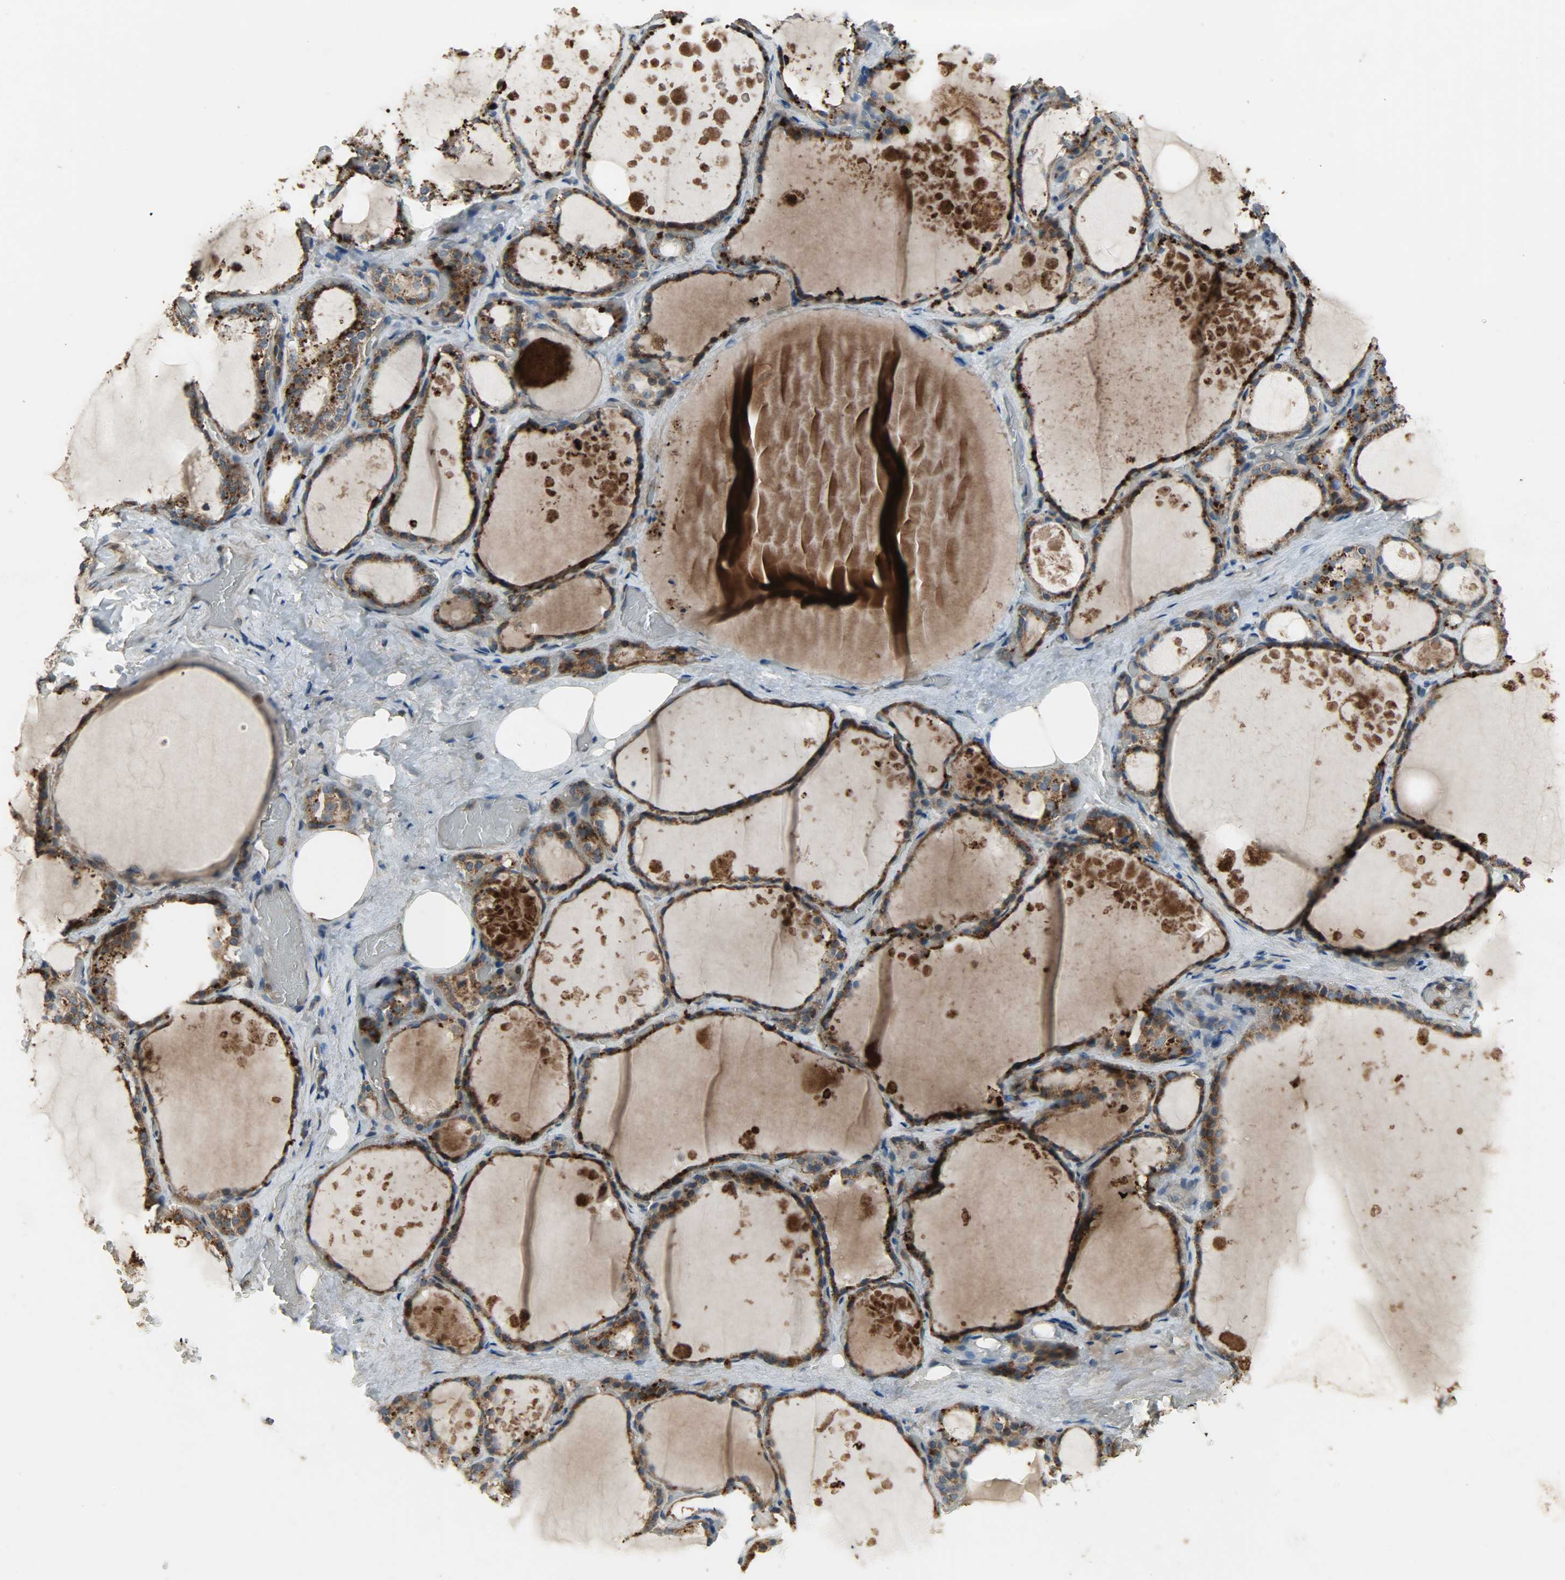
{"staining": {"intensity": "strong", "quantity": ">75%", "location": "cytoplasmic/membranous"}, "tissue": "thyroid gland", "cell_type": "Glandular cells", "image_type": "normal", "snomed": [{"axis": "morphology", "description": "Normal tissue, NOS"}, {"axis": "topography", "description": "Thyroid gland"}], "caption": "High-magnification brightfield microscopy of benign thyroid gland stained with DAB (3,3'-diaminobenzidine) (brown) and counterstained with hematoxylin (blue). glandular cells exhibit strong cytoplasmic/membranous expression is identified in approximately>75% of cells.", "gene": "AMT", "patient": {"sex": "male", "age": 61}}